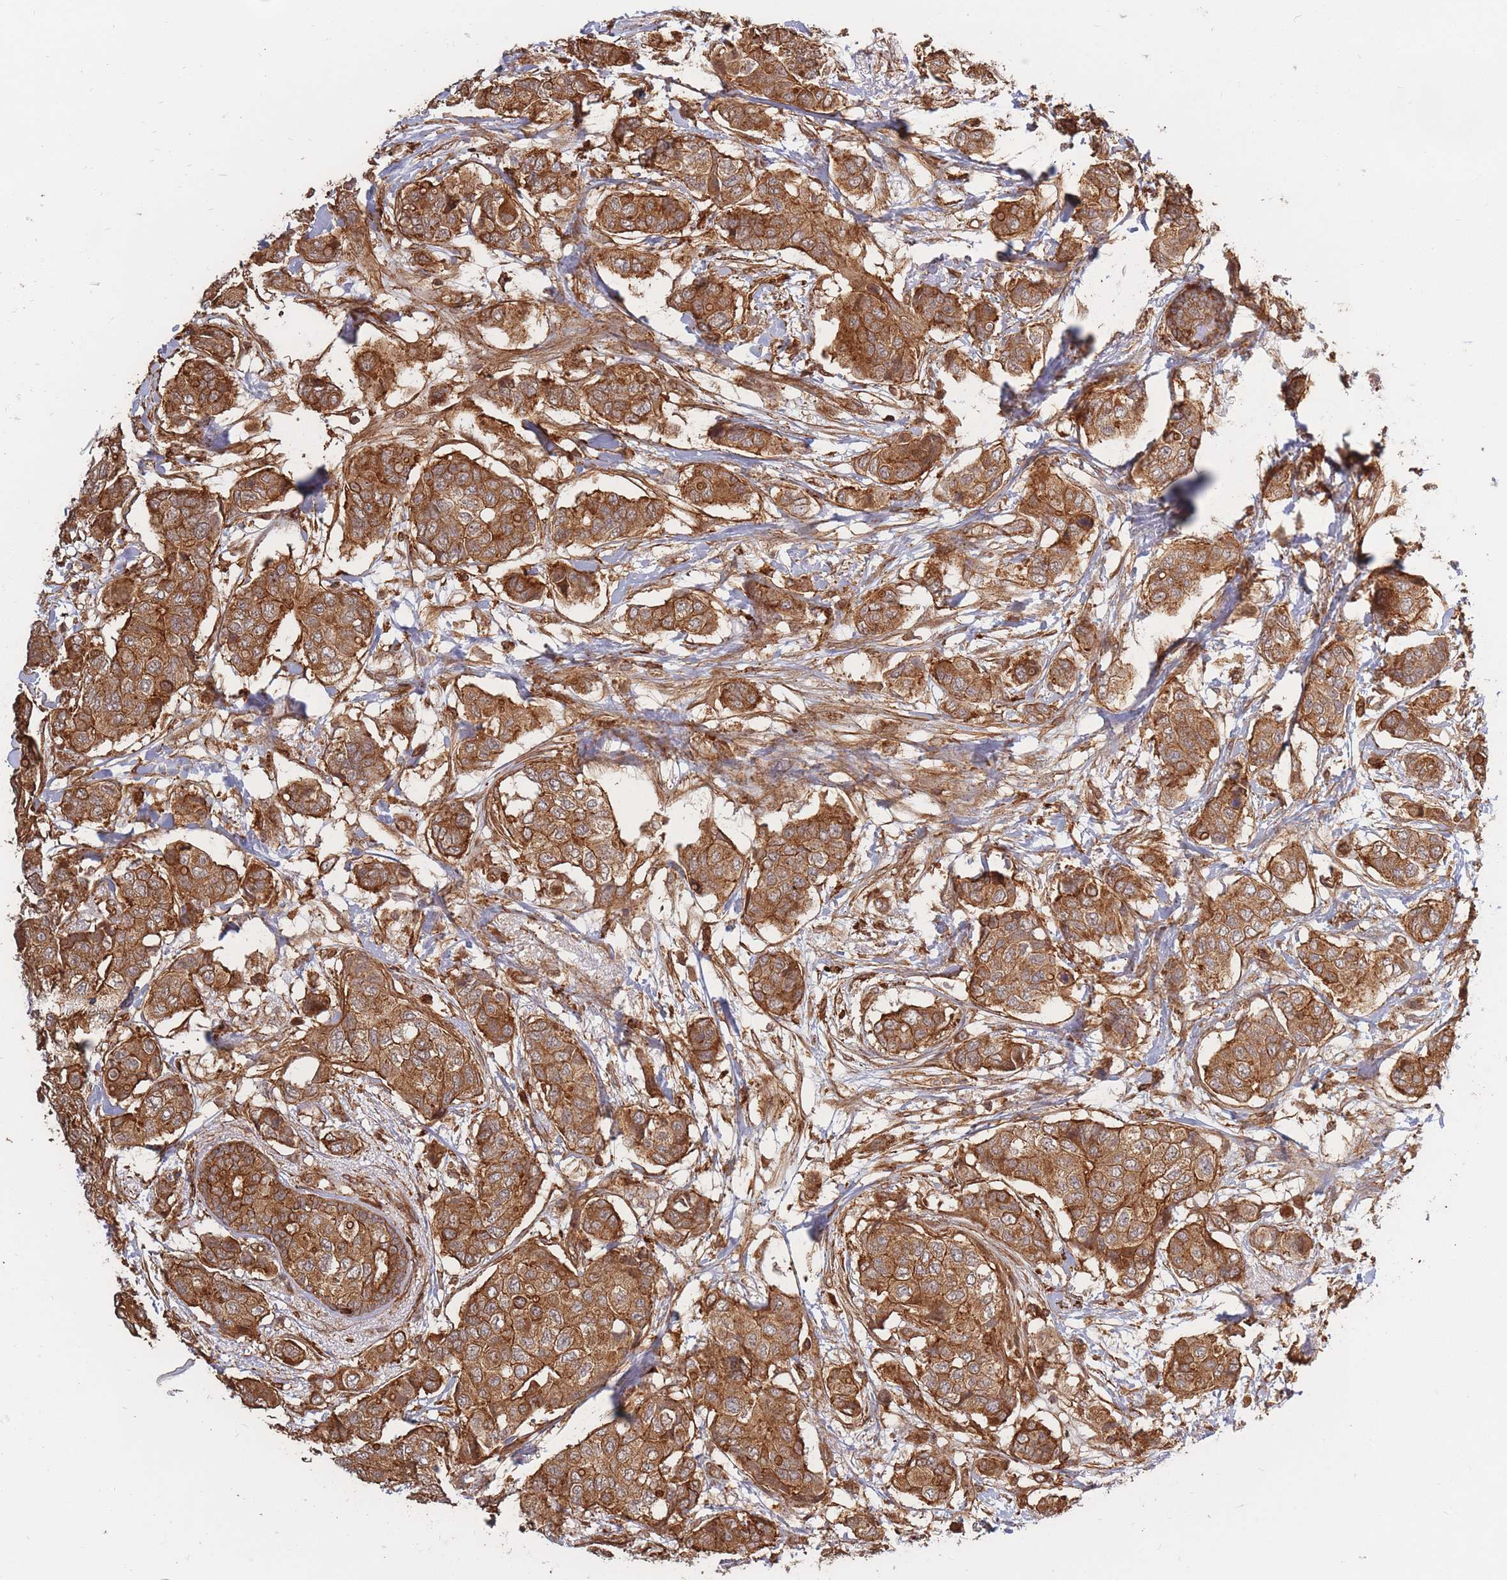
{"staining": {"intensity": "moderate", "quantity": ">75%", "location": "cytoplasmic/membranous"}, "tissue": "breast cancer", "cell_type": "Tumor cells", "image_type": "cancer", "snomed": [{"axis": "morphology", "description": "Lobular carcinoma"}, {"axis": "topography", "description": "Breast"}], "caption": "This is a histology image of IHC staining of breast cancer (lobular carcinoma), which shows moderate staining in the cytoplasmic/membranous of tumor cells.", "gene": "RASSF2", "patient": {"sex": "female", "age": 51}}